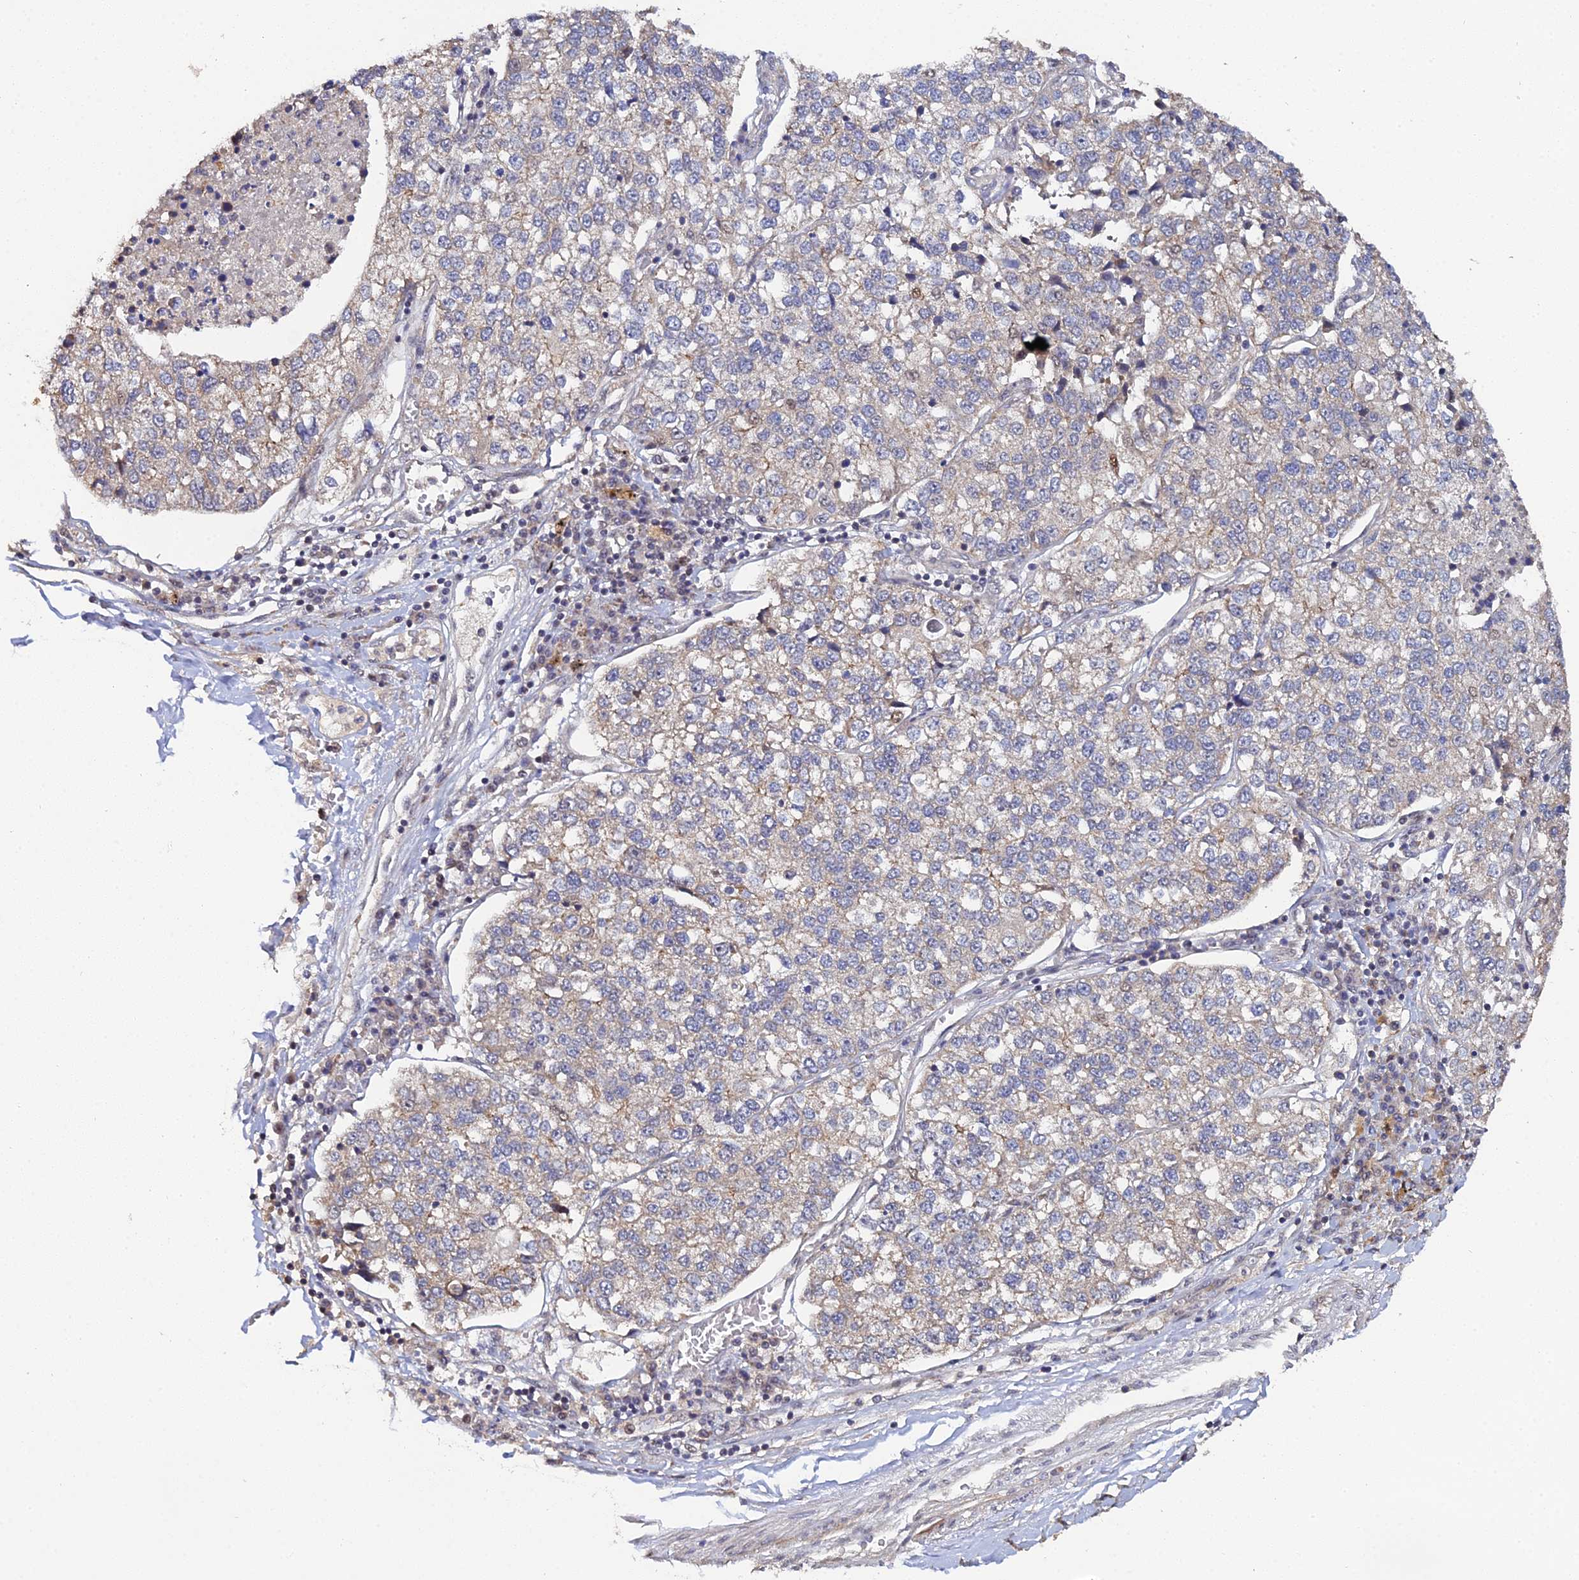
{"staining": {"intensity": "weak", "quantity": "<25%", "location": "cytoplasmic/membranous"}, "tissue": "lung cancer", "cell_type": "Tumor cells", "image_type": "cancer", "snomed": [{"axis": "morphology", "description": "Adenocarcinoma, NOS"}, {"axis": "topography", "description": "Lung"}], "caption": "The micrograph shows no significant positivity in tumor cells of lung adenocarcinoma.", "gene": "ERCC5", "patient": {"sex": "male", "age": 49}}